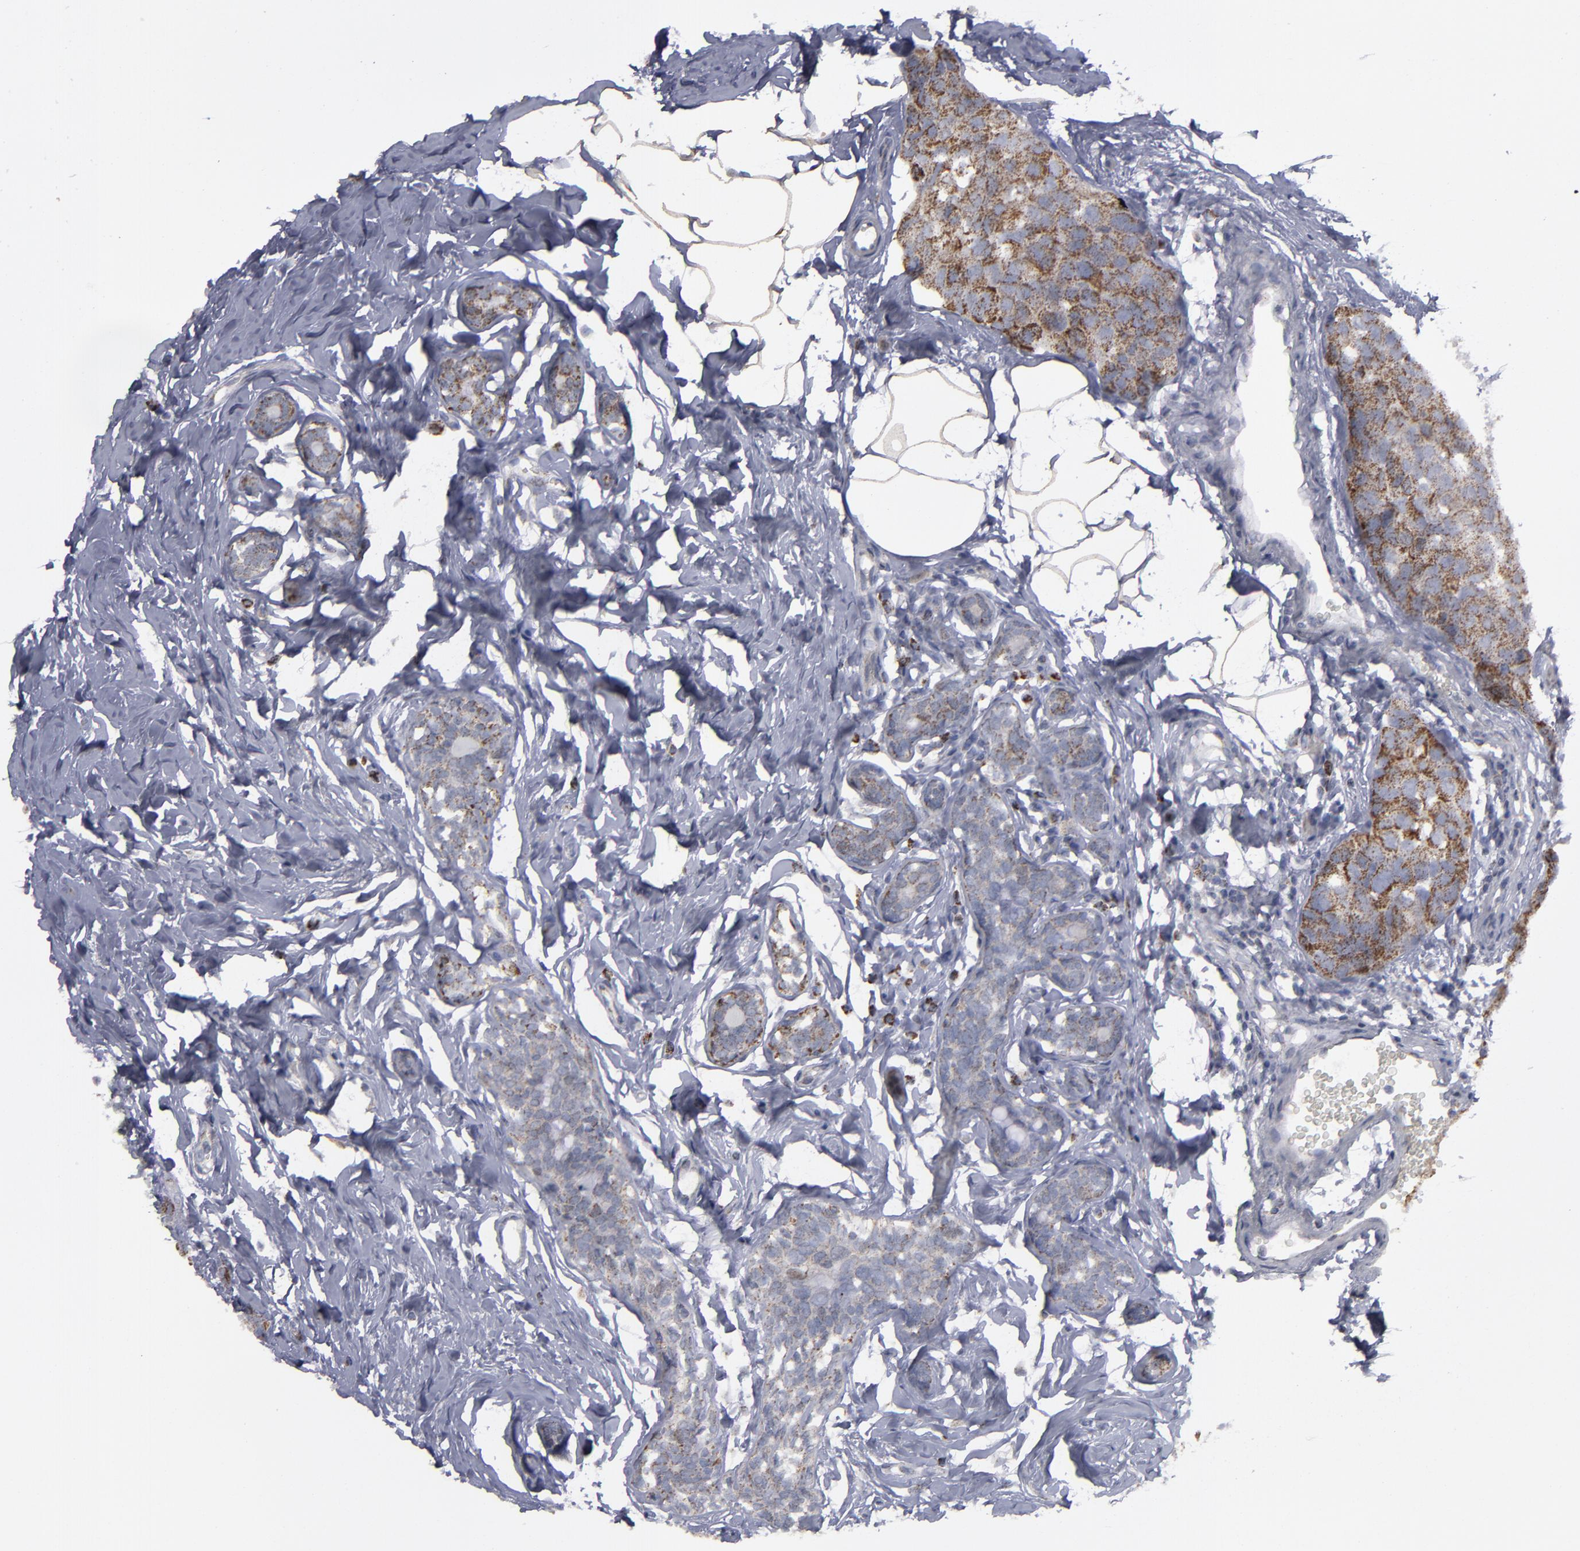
{"staining": {"intensity": "strong", "quantity": ">75%", "location": "cytoplasmic/membranous"}, "tissue": "breast cancer", "cell_type": "Tumor cells", "image_type": "cancer", "snomed": [{"axis": "morphology", "description": "Normal tissue, NOS"}, {"axis": "morphology", "description": "Duct carcinoma"}, {"axis": "topography", "description": "Breast"}], "caption": "A histopathology image showing strong cytoplasmic/membranous staining in approximately >75% of tumor cells in intraductal carcinoma (breast), as visualized by brown immunohistochemical staining.", "gene": "MYOM2", "patient": {"sex": "female", "age": 50}}